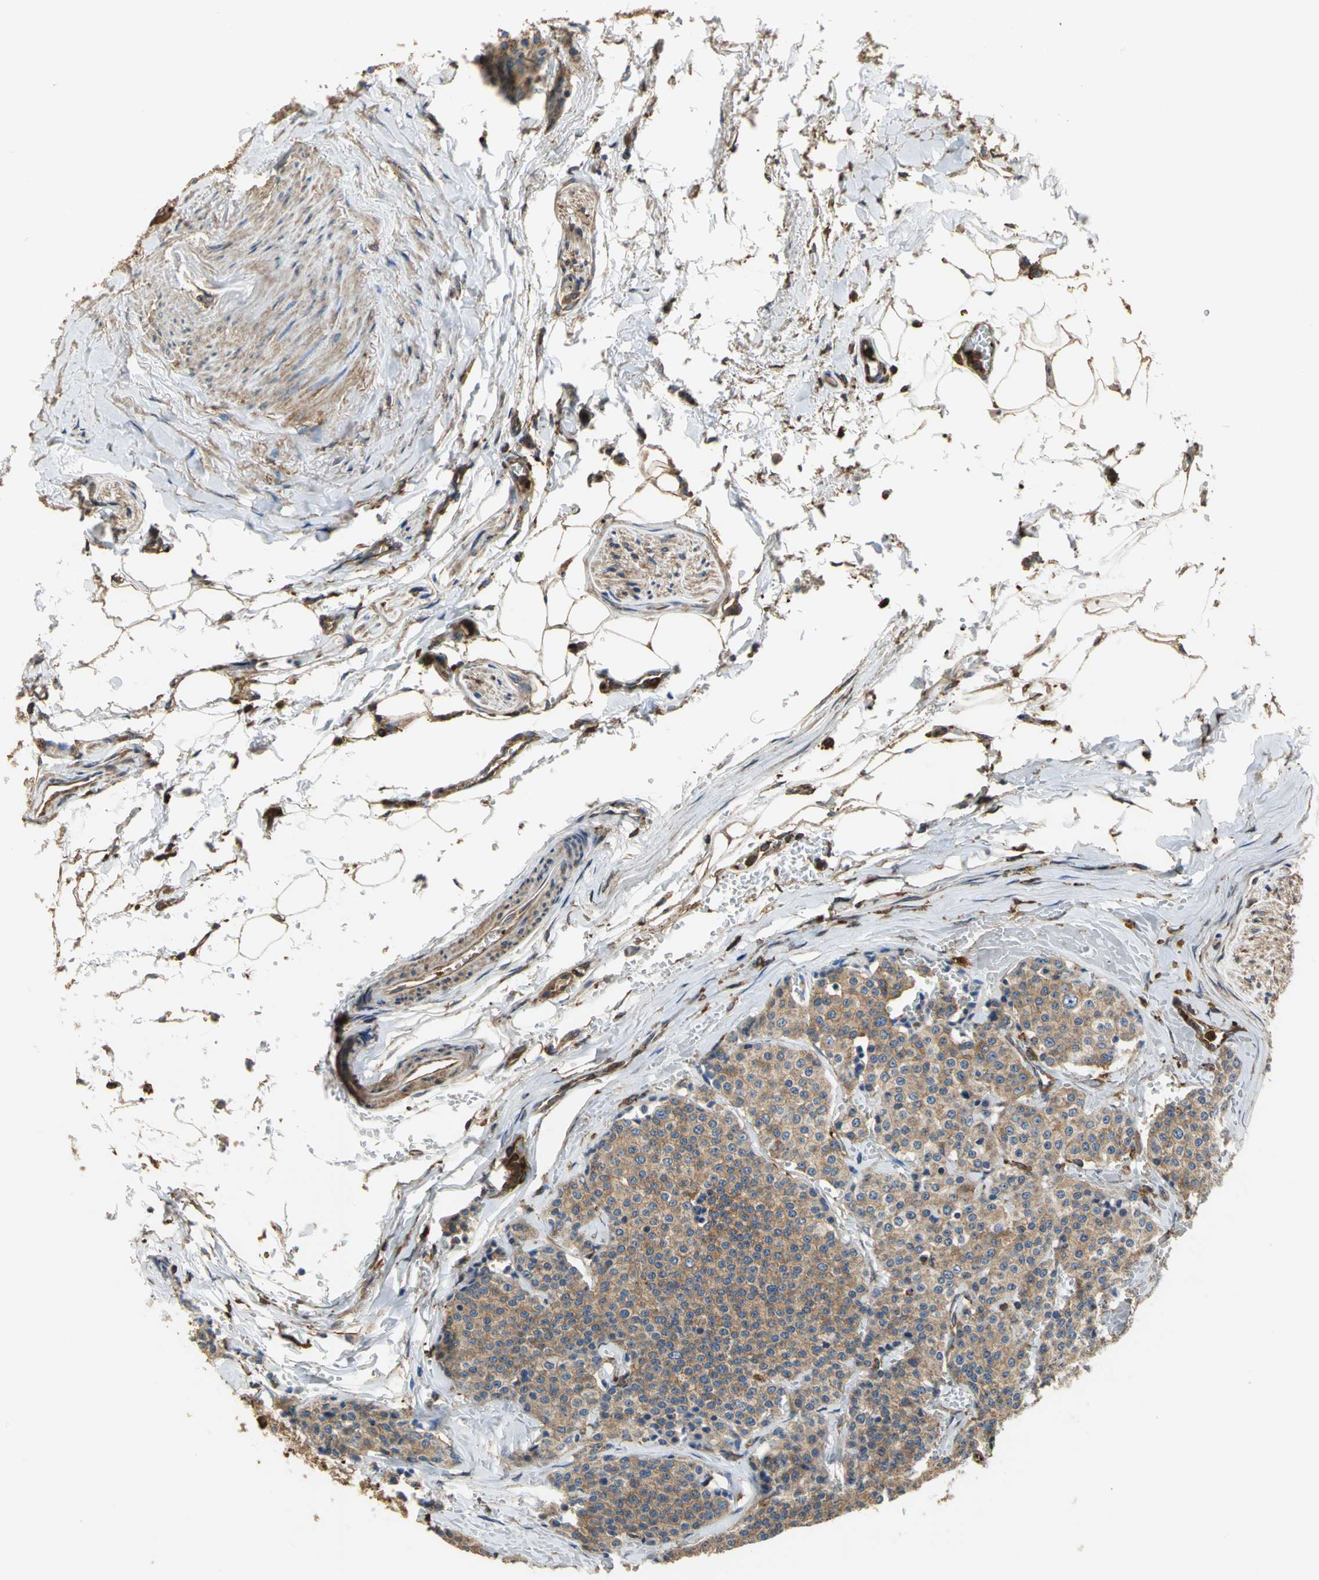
{"staining": {"intensity": "weak", "quantity": ">75%", "location": "cytoplasmic/membranous"}, "tissue": "carcinoid", "cell_type": "Tumor cells", "image_type": "cancer", "snomed": [{"axis": "morphology", "description": "Carcinoid, malignant, NOS"}, {"axis": "topography", "description": "Colon"}], "caption": "A micrograph of human malignant carcinoid stained for a protein displays weak cytoplasmic/membranous brown staining in tumor cells.", "gene": "TLN1", "patient": {"sex": "female", "age": 61}}